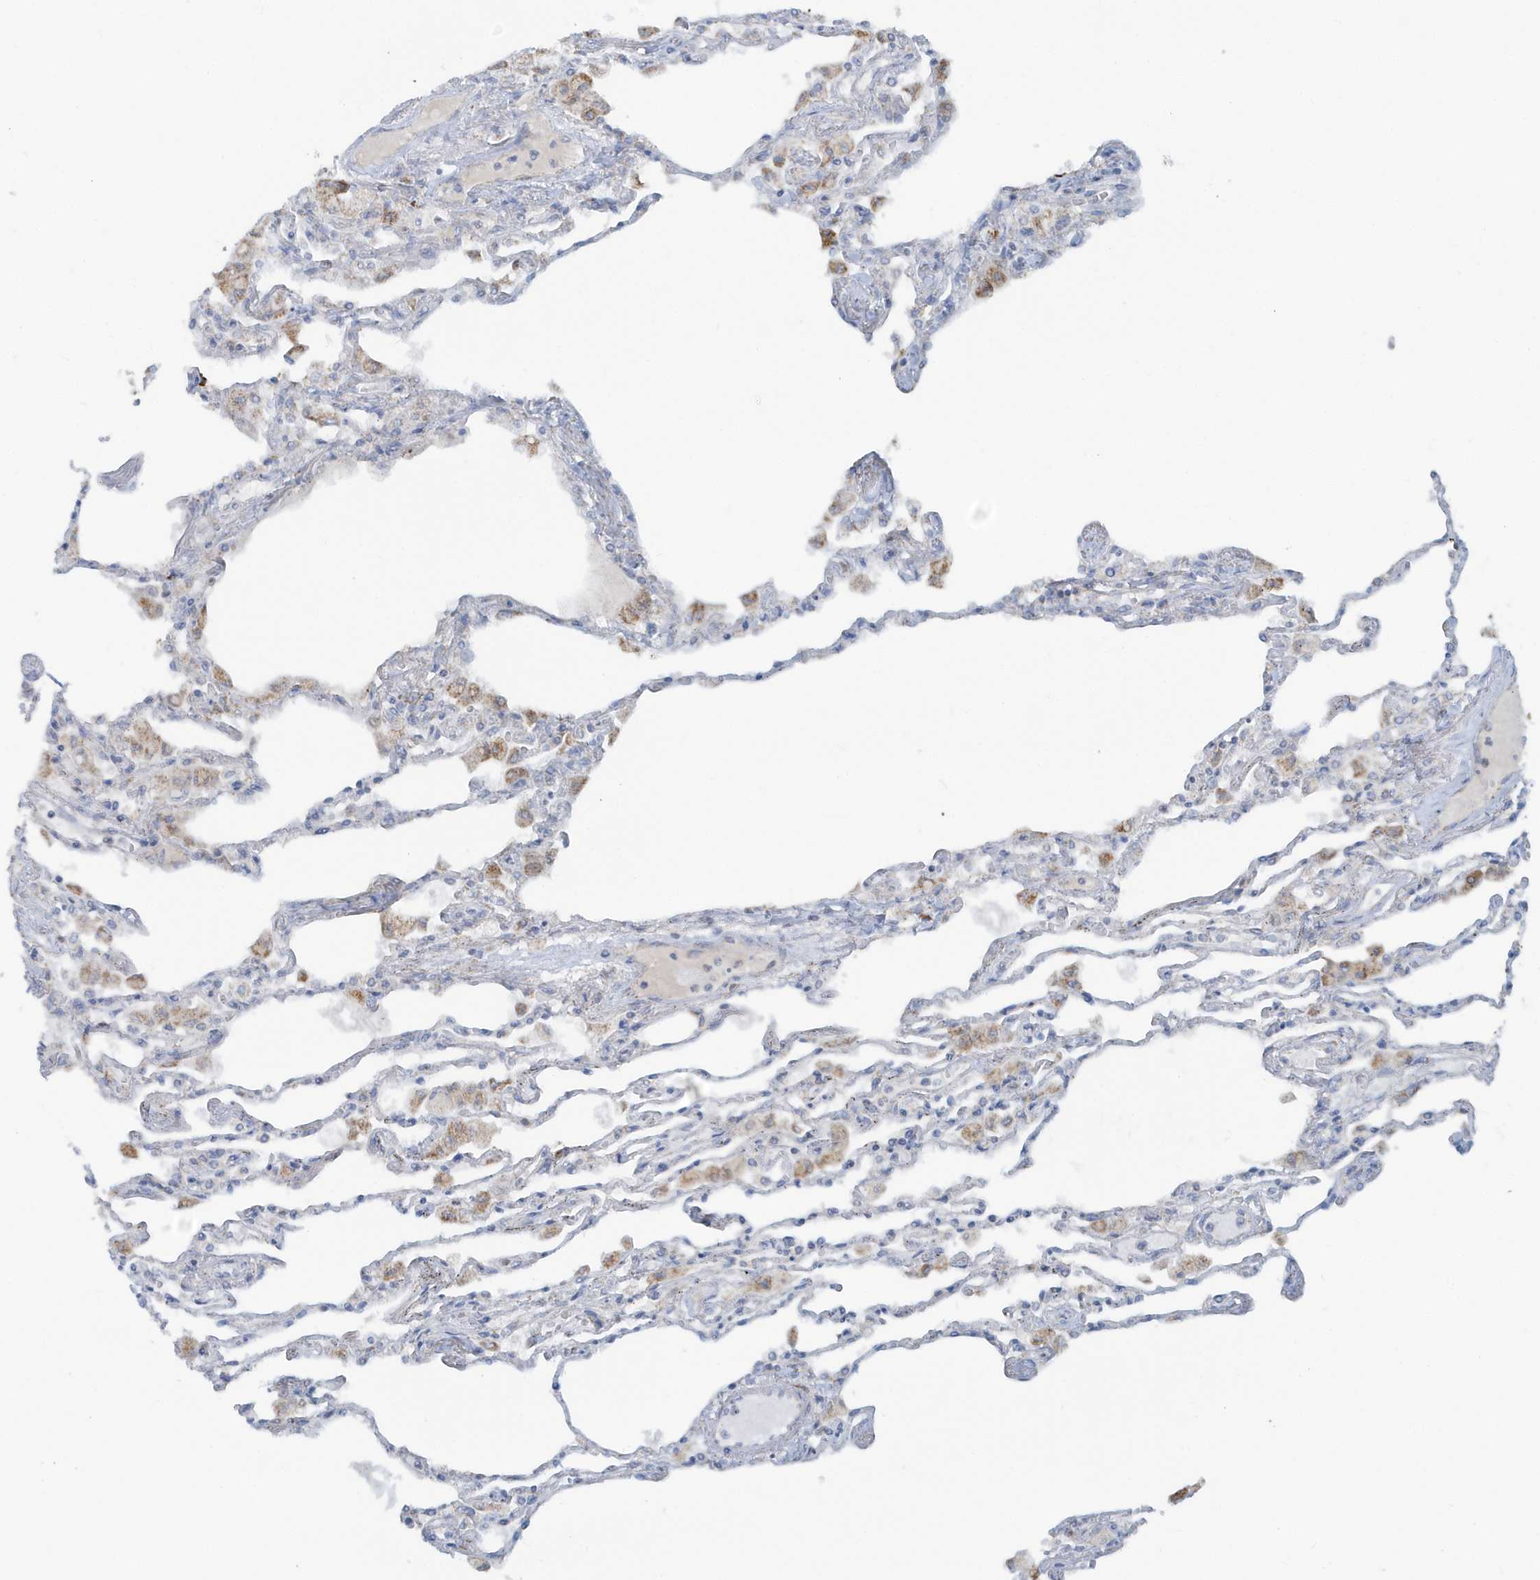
{"staining": {"intensity": "negative", "quantity": "none", "location": "none"}, "tissue": "lung", "cell_type": "Alveolar cells", "image_type": "normal", "snomed": [{"axis": "morphology", "description": "Normal tissue, NOS"}, {"axis": "topography", "description": "Bronchus"}, {"axis": "topography", "description": "Lung"}], "caption": "Human lung stained for a protein using immunohistochemistry reveals no staining in alveolar cells.", "gene": "RAB11FIP3", "patient": {"sex": "female", "age": 49}}